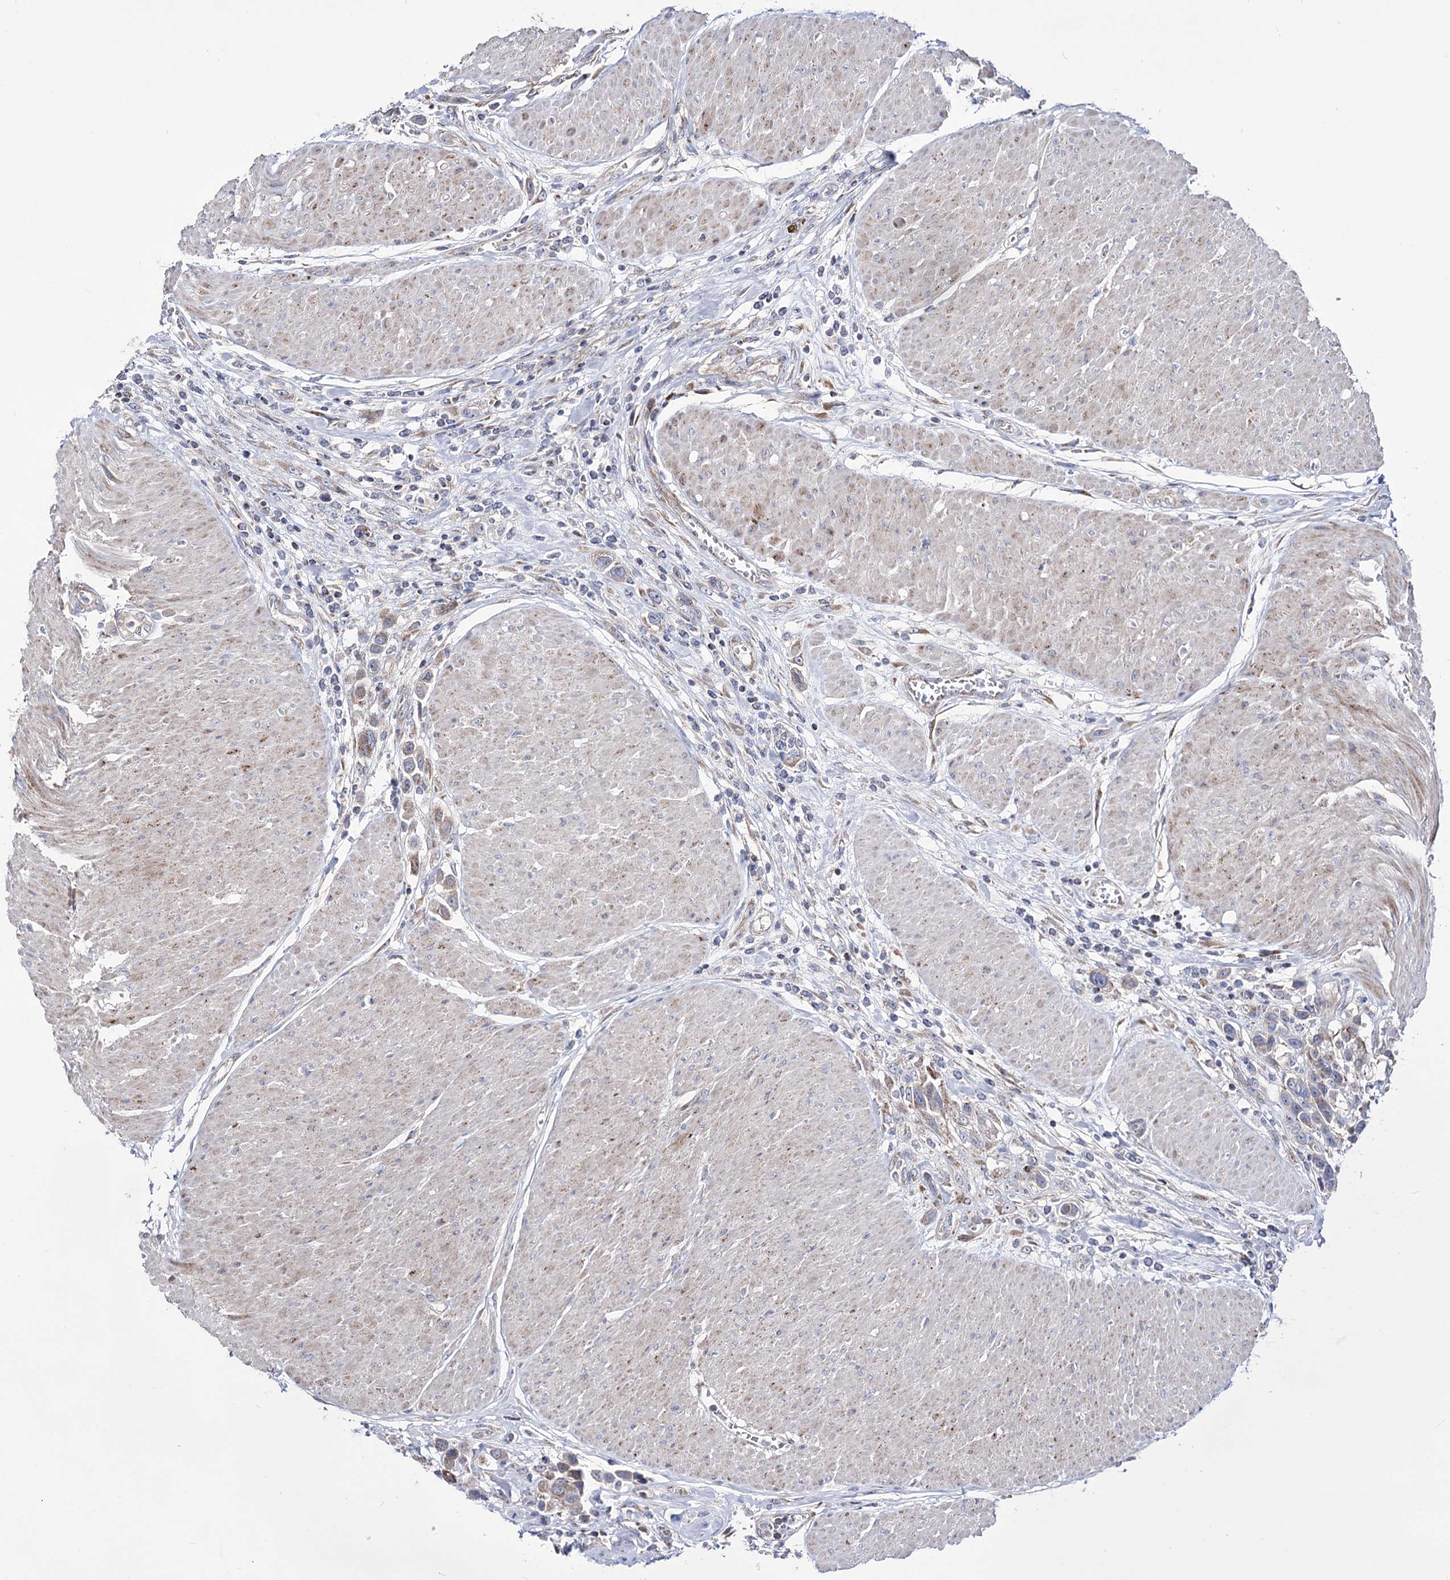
{"staining": {"intensity": "weak", "quantity": "25%-75%", "location": "cytoplasmic/membranous"}, "tissue": "urothelial cancer", "cell_type": "Tumor cells", "image_type": "cancer", "snomed": [{"axis": "morphology", "description": "Urothelial carcinoma, High grade"}, {"axis": "topography", "description": "Urinary bladder"}], "caption": "Human urothelial carcinoma (high-grade) stained for a protein (brown) reveals weak cytoplasmic/membranous positive staining in about 25%-75% of tumor cells.", "gene": "OSBPL5", "patient": {"sex": "male", "age": 50}}